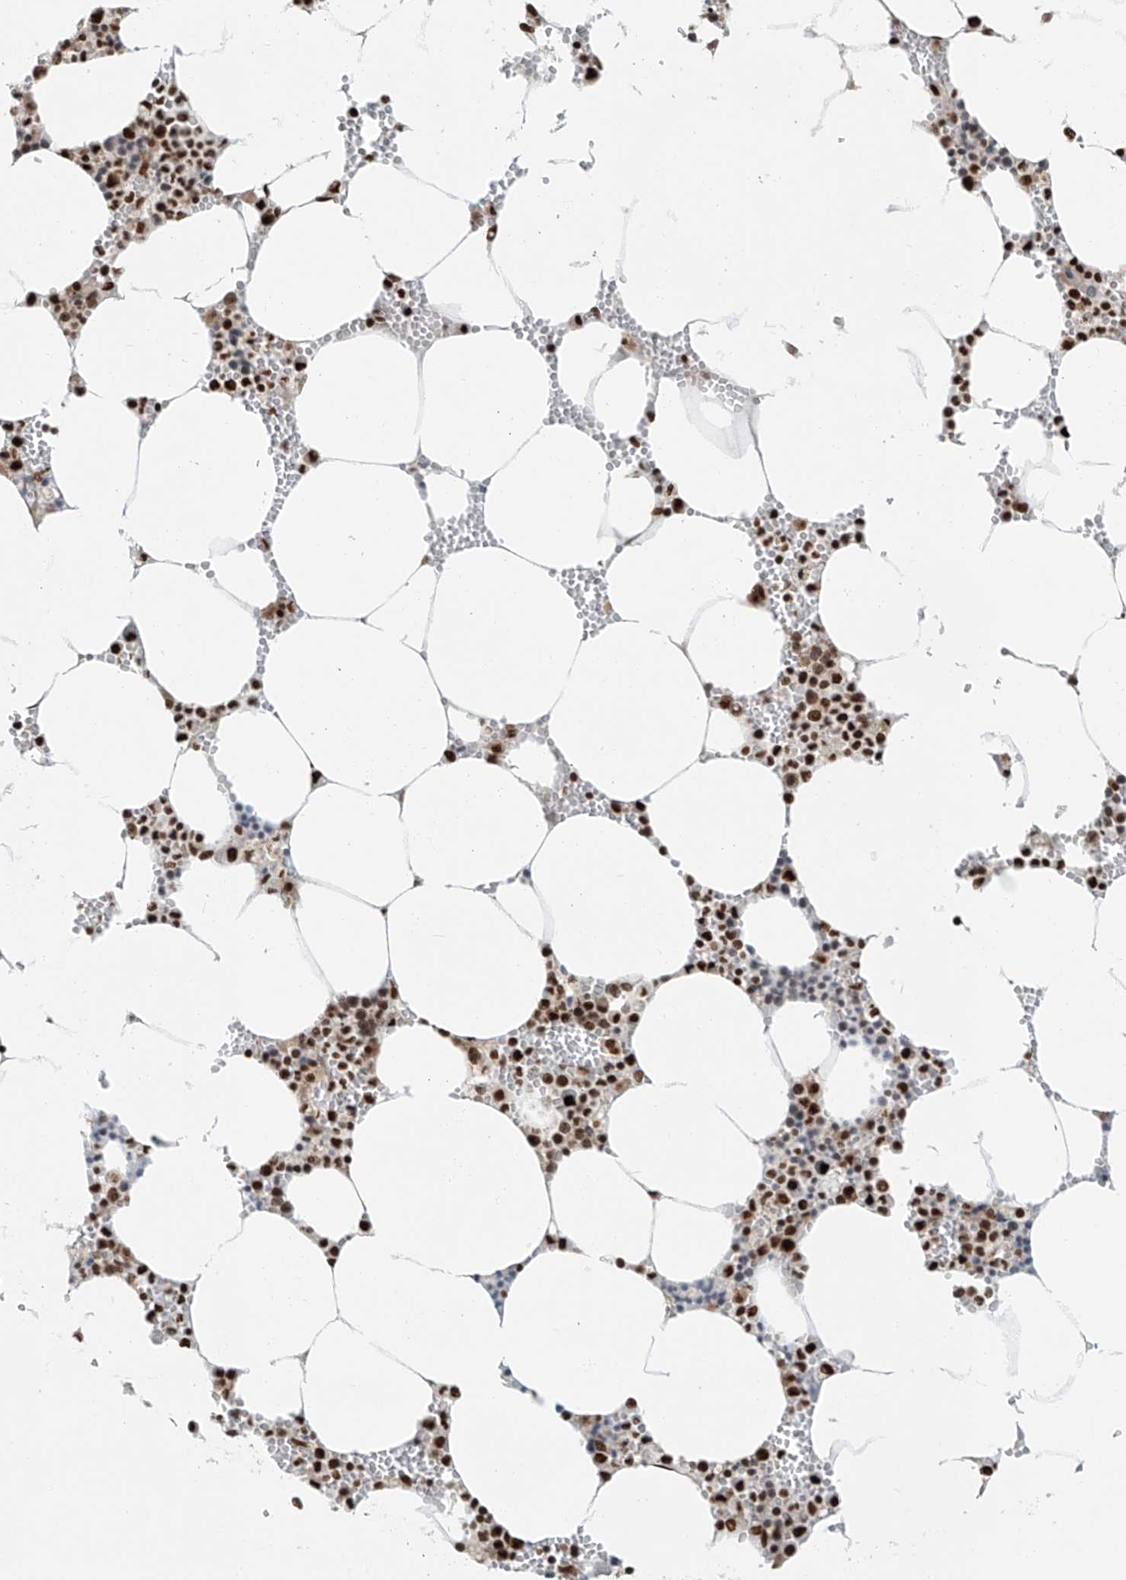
{"staining": {"intensity": "strong", "quantity": ">75%", "location": "nuclear"}, "tissue": "bone marrow", "cell_type": "Hematopoietic cells", "image_type": "normal", "snomed": [{"axis": "morphology", "description": "Normal tissue, NOS"}, {"axis": "topography", "description": "Bone marrow"}], "caption": "Hematopoietic cells demonstrate strong nuclear positivity in about >75% of cells in benign bone marrow.", "gene": "FAM193B", "patient": {"sex": "male", "age": 70}}